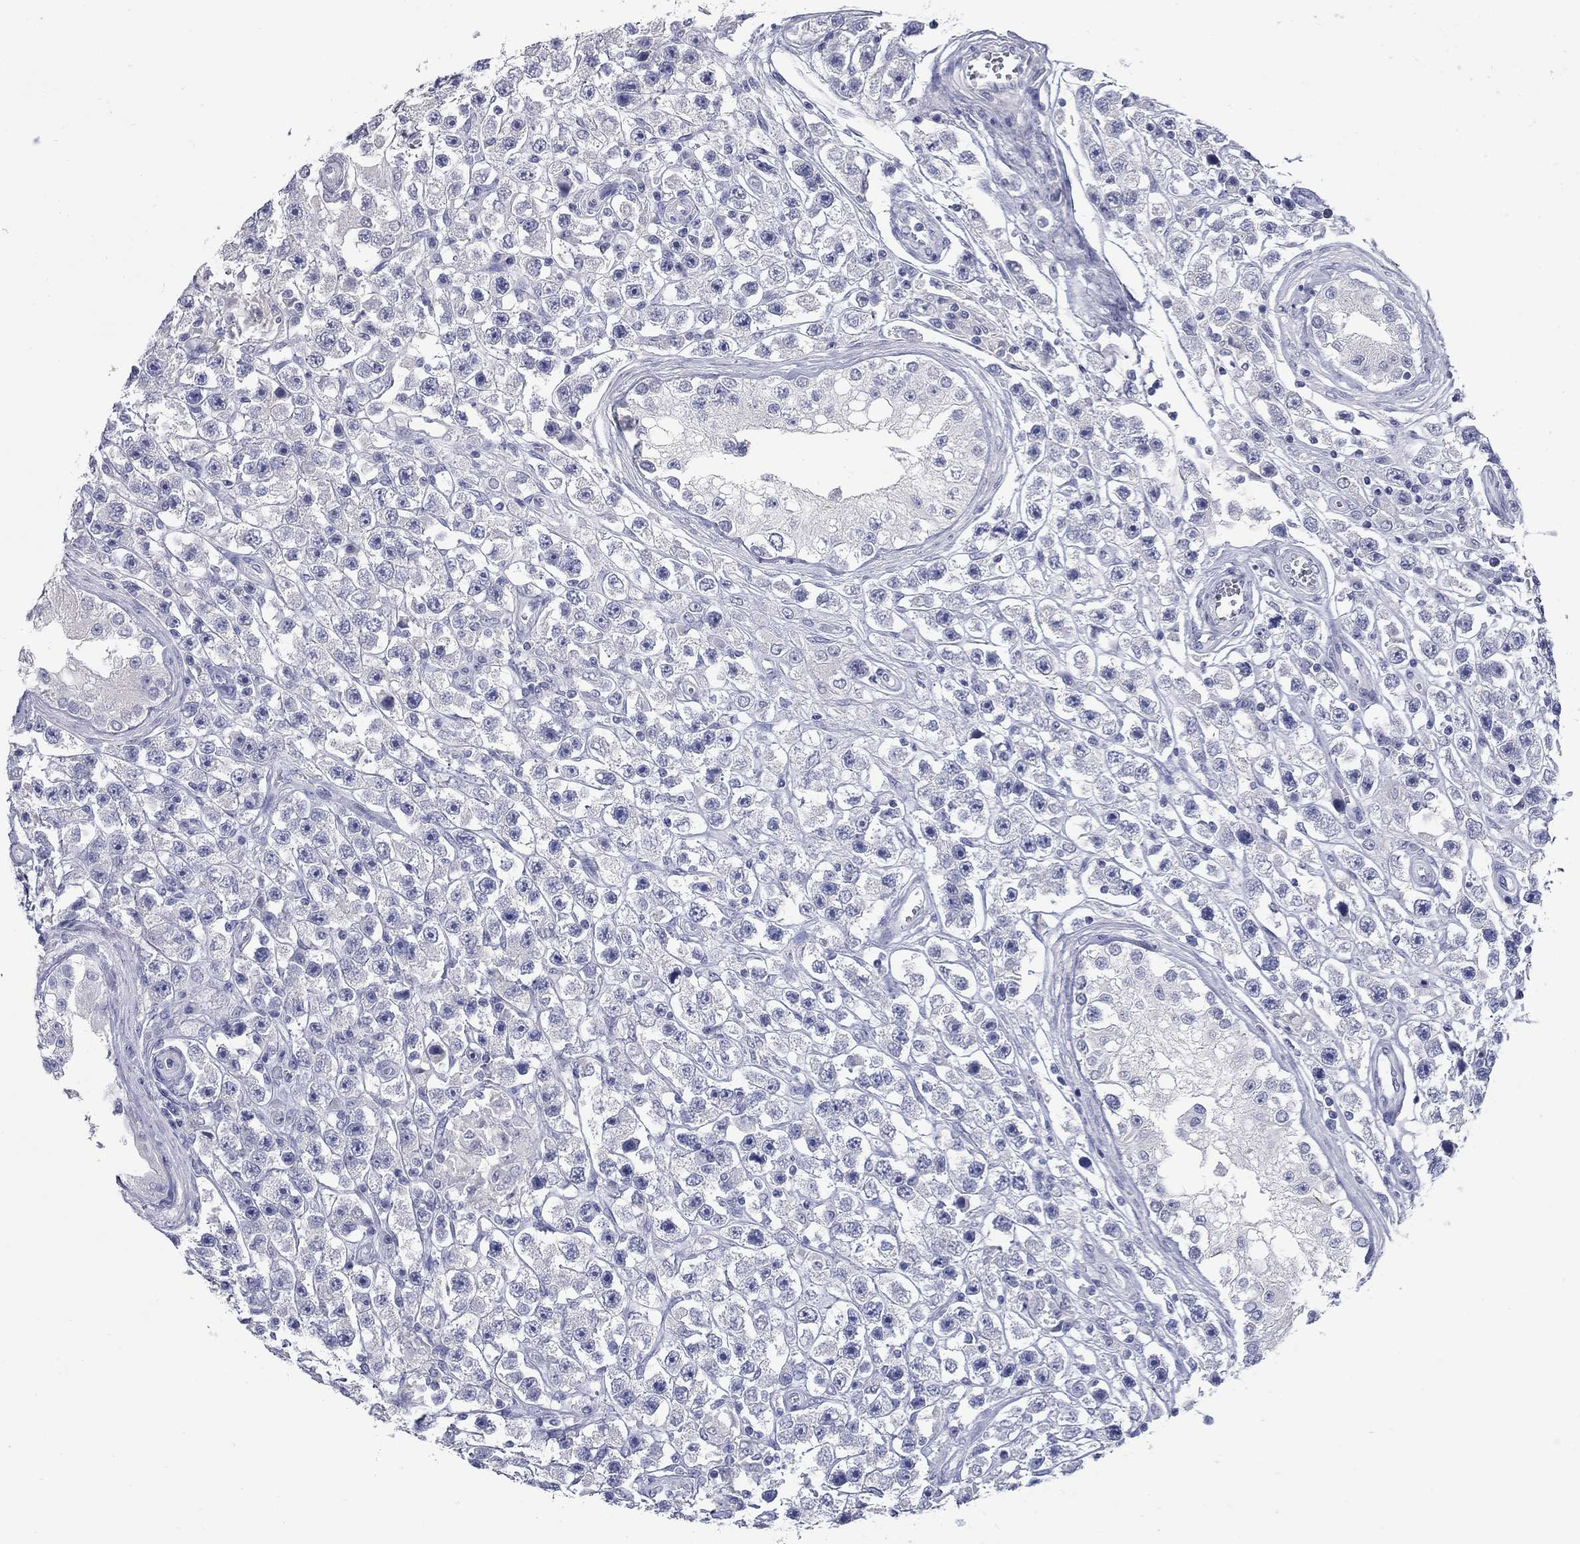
{"staining": {"intensity": "negative", "quantity": "none", "location": "none"}, "tissue": "testis cancer", "cell_type": "Tumor cells", "image_type": "cancer", "snomed": [{"axis": "morphology", "description": "Seminoma, NOS"}, {"axis": "topography", "description": "Testis"}], "caption": "Testis seminoma was stained to show a protein in brown. There is no significant expression in tumor cells.", "gene": "KIRREL2", "patient": {"sex": "male", "age": 45}}